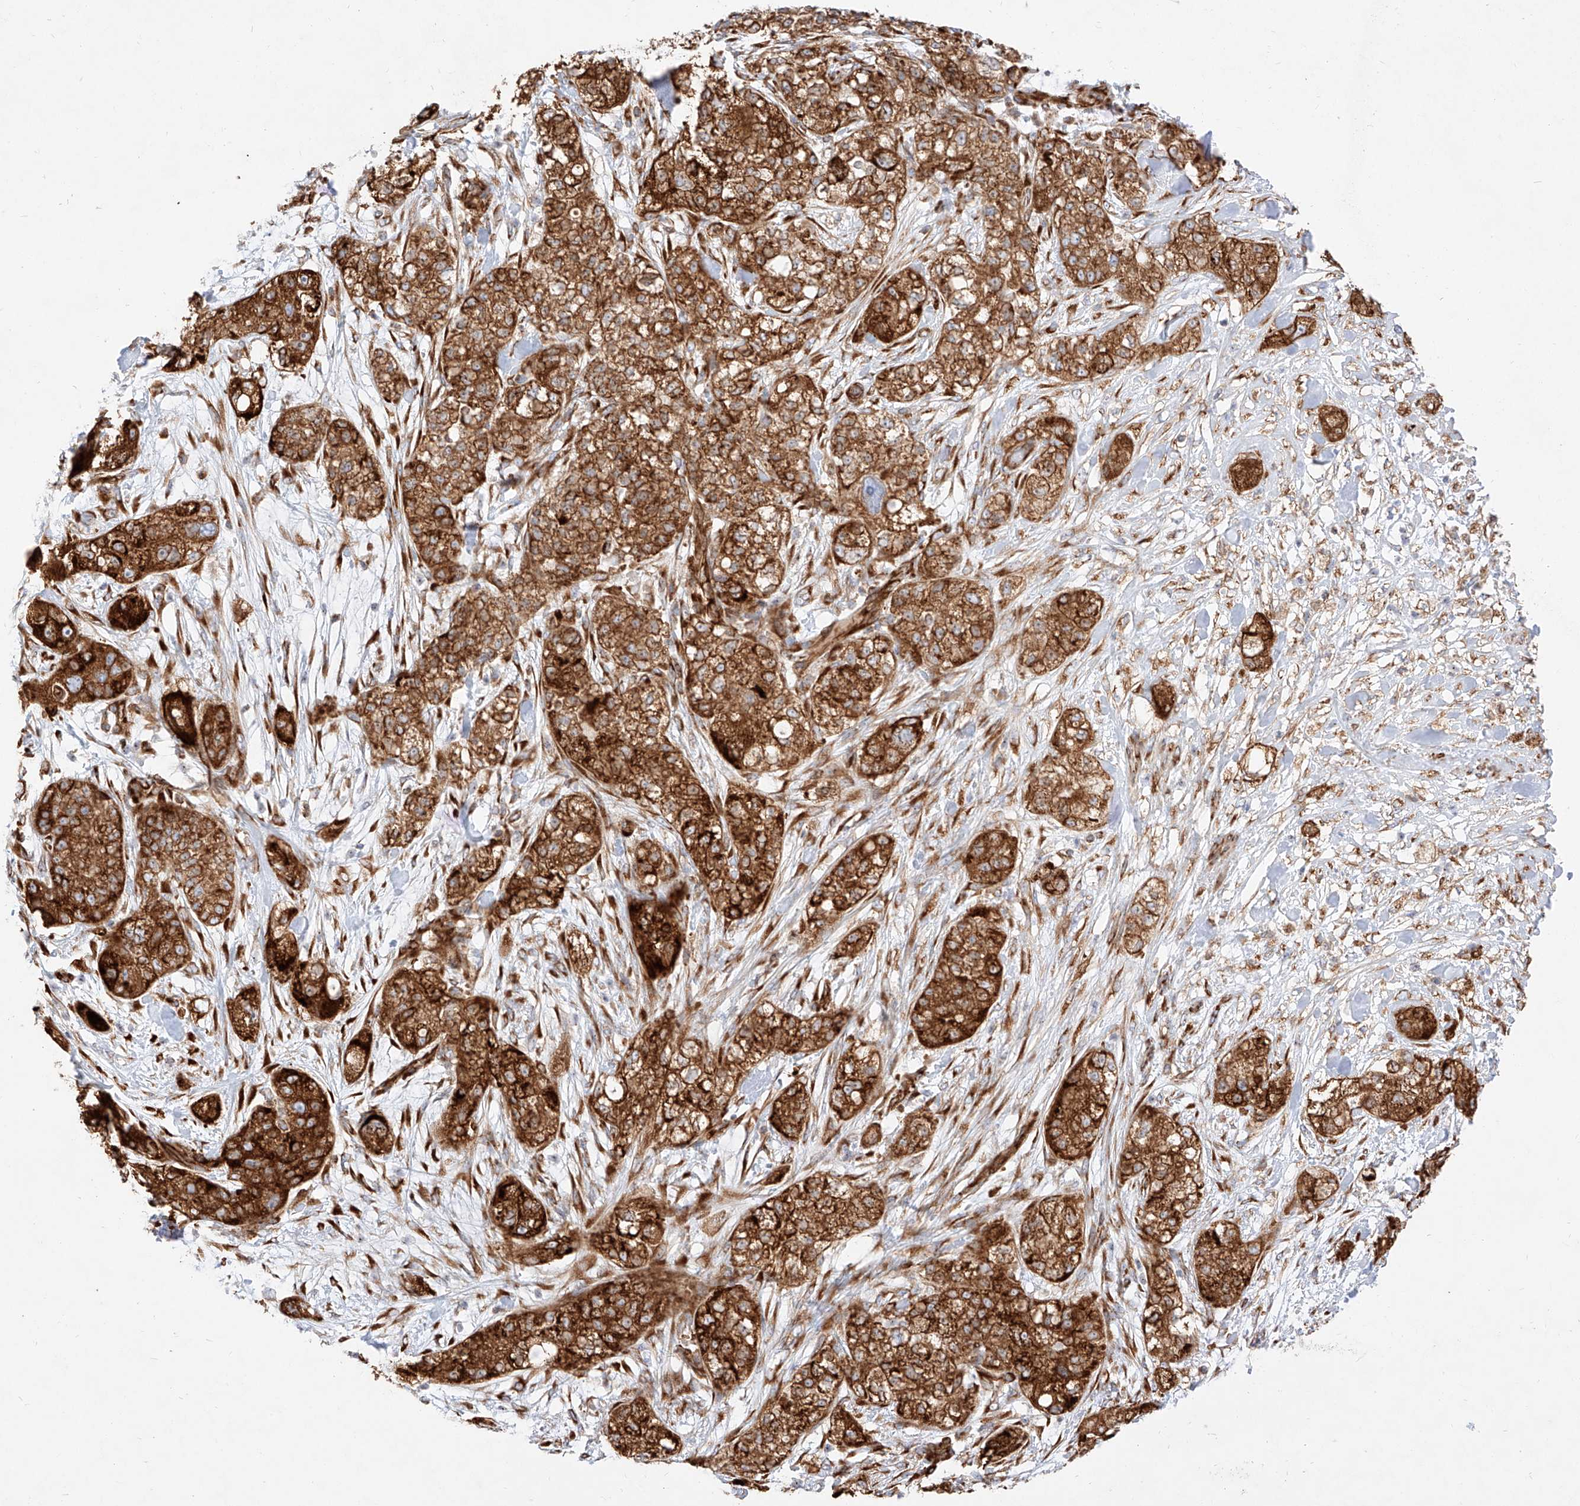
{"staining": {"intensity": "strong", "quantity": ">75%", "location": "cytoplasmic/membranous"}, "tissue": "pancreatic cancer", "cell_type": "Tumor cells", "image_type": "cancer", "snomed": [{"axis": "morphology", "description": "Adenocarcinoma, NOS"}, {"axis": "topography", "description": "Pancreas"}], "caption": "Immunohistochemistry histopathology image of neoplastic tissue: pancreatic cancer (adenocarcinoma) stained using IHC demonstrates high levels of strong protein expression localized specifically in the cytoplasmic/membranous of tumor cells, appearing as a cytoplasmic/membranous brown color.", "gene": "CSGALNACT2", "patient": {"sex": "female", "age": 78}}